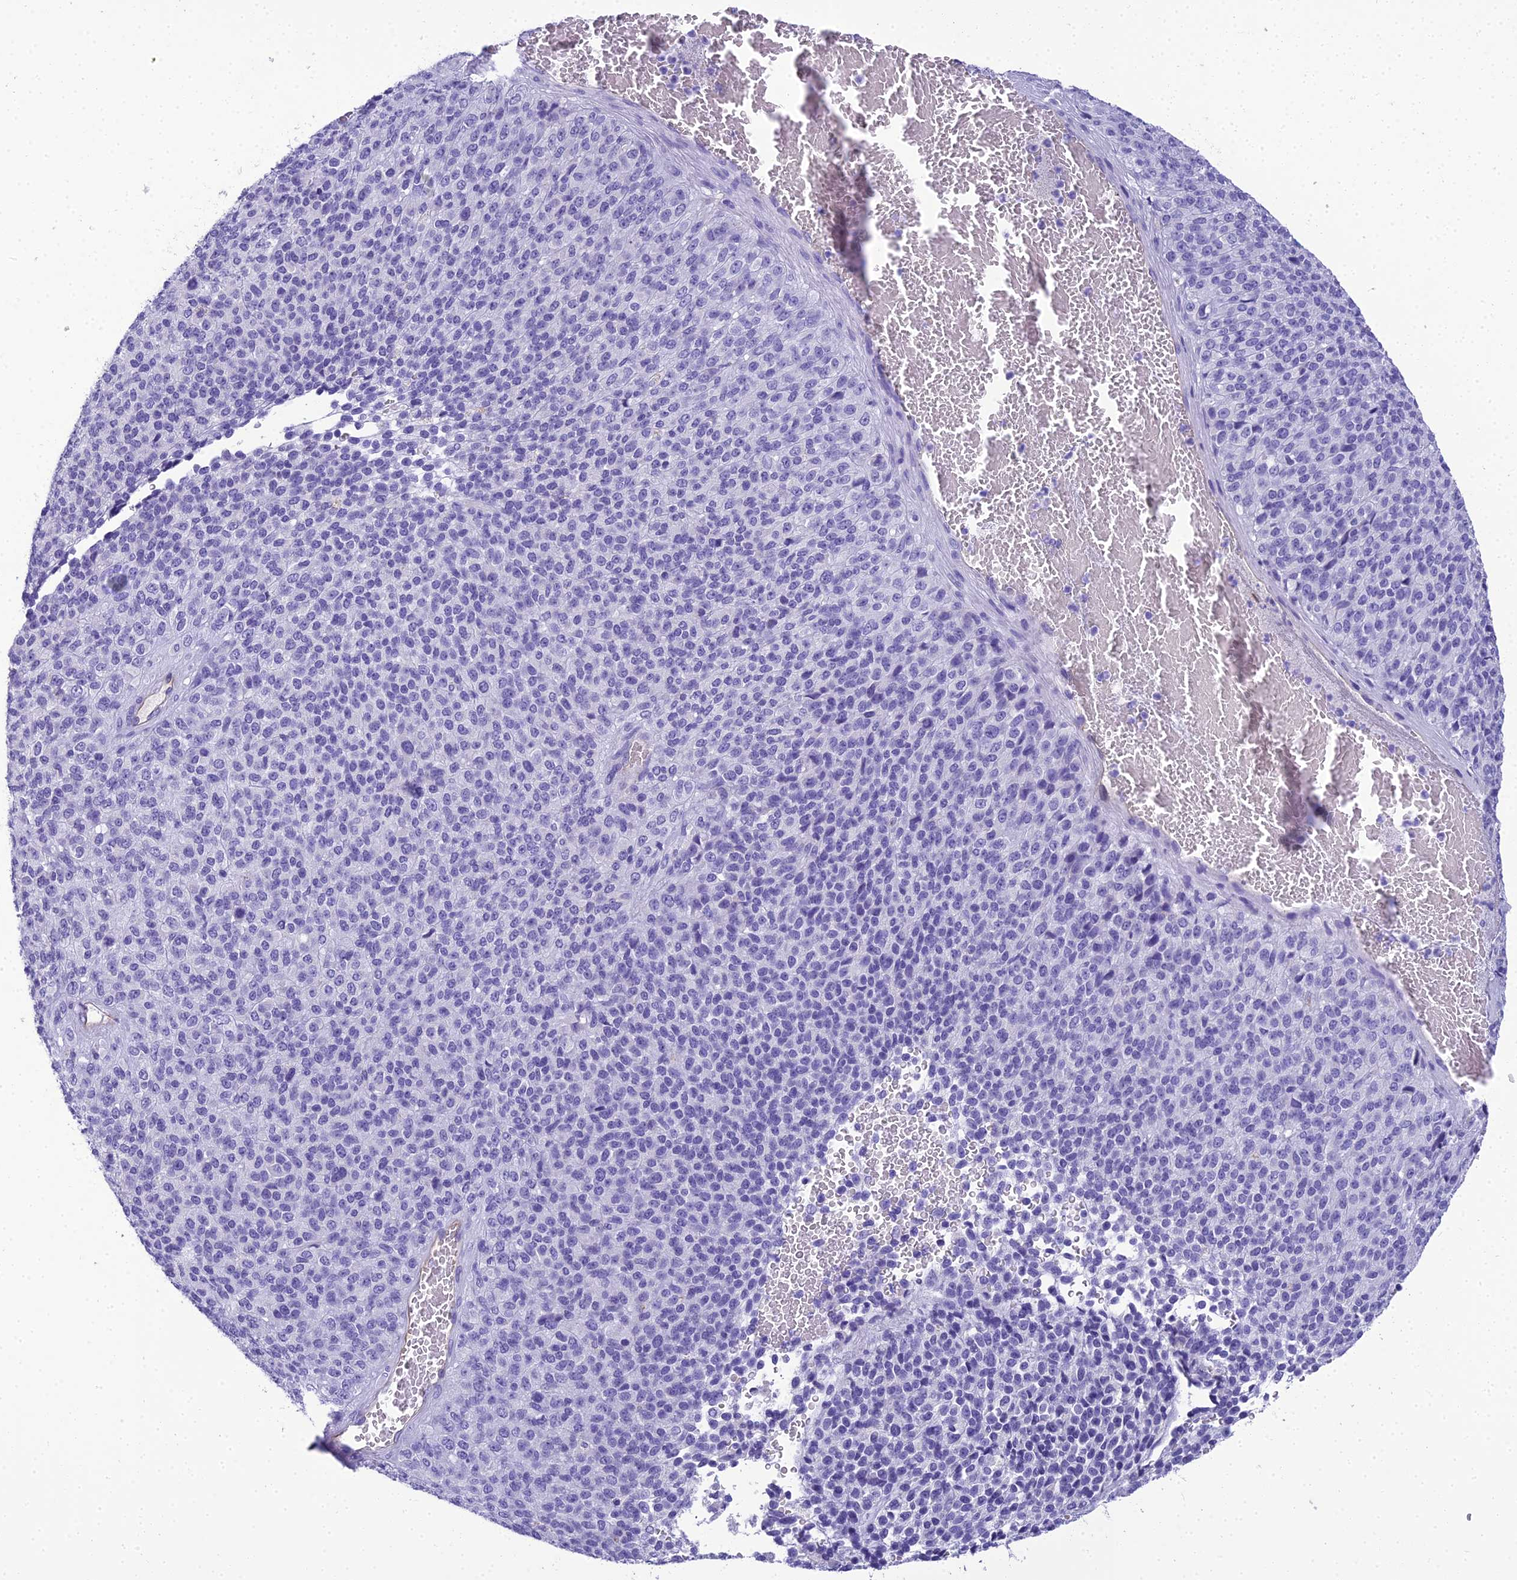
{"staining": {"intensity": "negative", "quantity": "none", "location": "none"}, "tissue": "melanoma", "cell_type": "Tumor cells", "image_type": "cancer", "snomed": [{"axis": "morphology", "description": "Malignant melanoma, Metastatic site"}, {"axis": "topography", "description": "Brain"}], "caption": "IHC histopathology image of neoplastic tissue: human melanoma stained with DAB displays no significant protein positivity in tumor cells. The staining was performed using DAB to visualize the protein expression in brown, while the nuclei were stained in blue with hematoxylin (Magnification: 20x).", "gene": "NINJ1", "patient": {"sex": "female", "age": 56}}